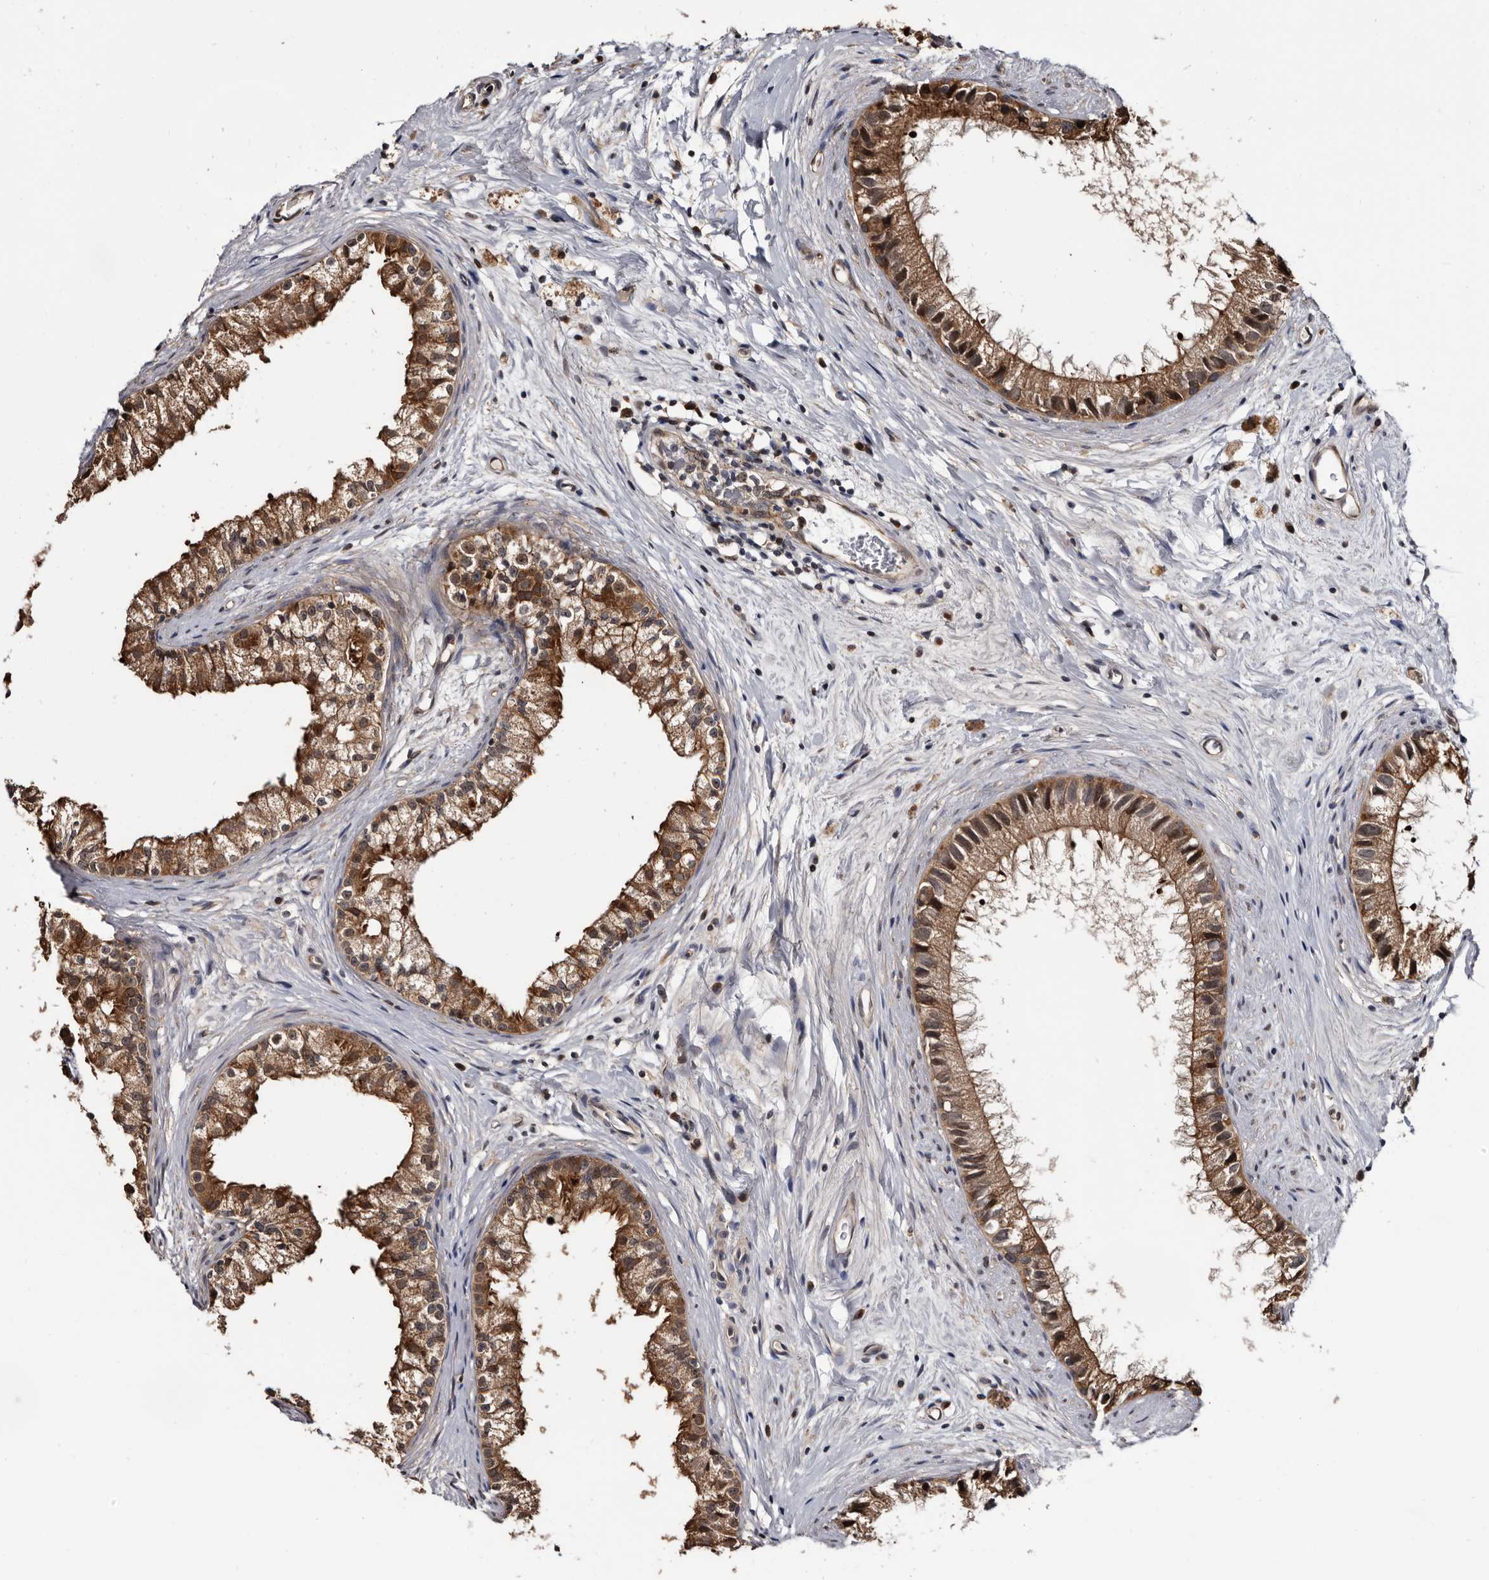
{"staining": {"intensity": "strong", "quantity": ">75%", "location": "cytoplasmic/membranous"}, "tissue": "epididymis", "cell_type": "Glandular cells", "image_type": "normal", "snomed": [{"axis": "morphology", "description": "Normal tissue, NOS"}, {"axis": "topography", "description": "Epididymis"}], "caption": "DAB (3,3'-diaminobenzidine) immunohistochemical staining of normal human epididymis shows strong cytoplasmic/membranous protein expression in about >75% of glandular cells. The protein is stained brown, and the nuclei are stained in blue (DAB (3,3'-diaminobenzidine) IHC with brightfield microscopy, high magnification).", "gene": "TTI2", "patient": {"sex": "male", "age": 80}}